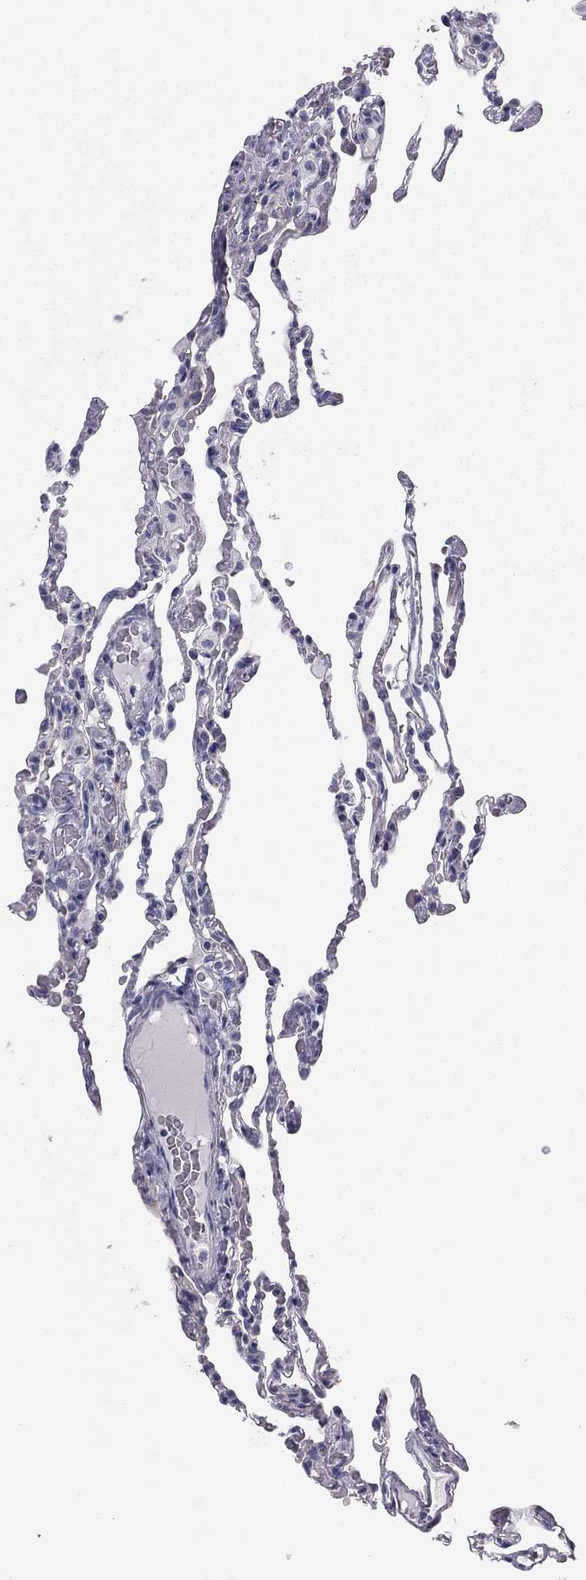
{"staining": {"intensity": "negative", "quantity": "none", "location": "none"}, "tissue": "lung", "cell_type": "Alveolar cells", "image_type": "normal", "snomed": [{"axis": "morphology", "description": "Normal tissue, NOS"}, {"axis": "topography", "description": "Lung"}], "caption": "IHC photomicrograph of unremarkable lung: human lung stained with DAB (3,3'-diaminobenzidine) reveals no significant protein positivity in alveolar cells.", "gene": "SULT2B1", "patient": {"sex": "female", "age": 43}}